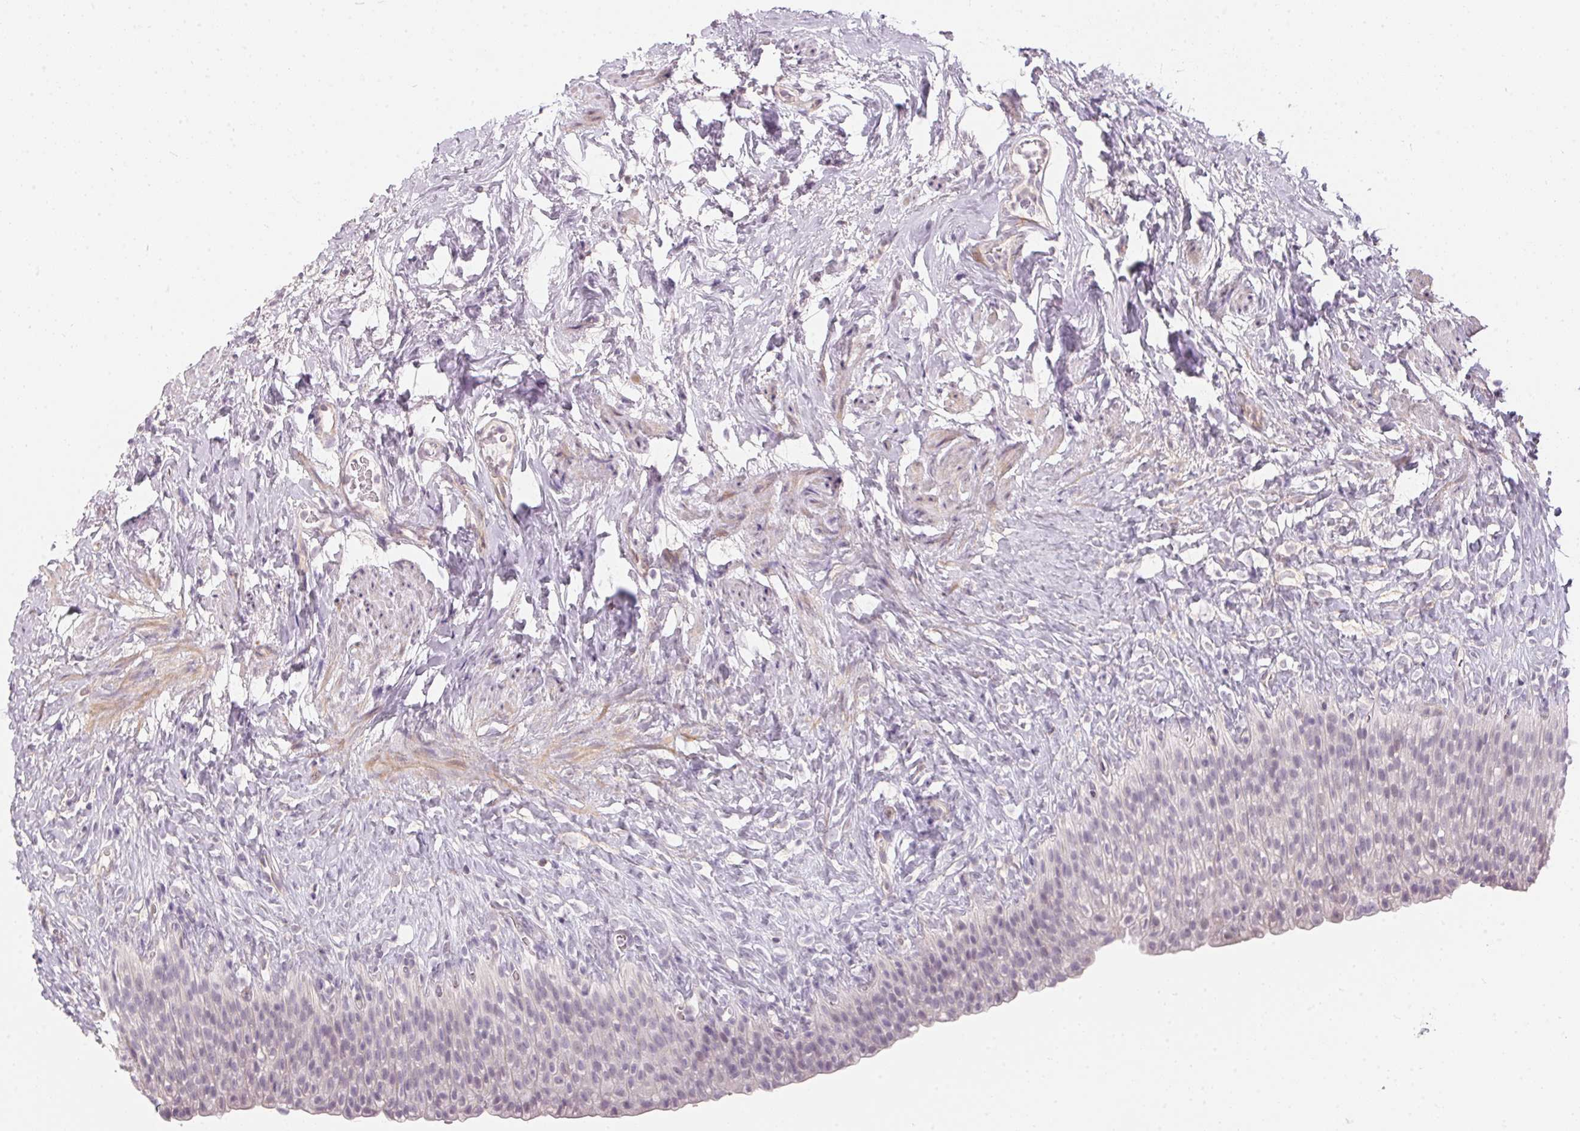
{"staining": {"intensity": "negative", "quantity": "none", "location": "none"}, "tissue": "urinary bladder", "cell_type": "Urothelial cells", "image_type": "normal", "snomed": [{"axis": "morphology", "description": "Normal tissue, NOS"}, {"axis": "topography", "description": "Urinary bladder"}, {"axis": "topography", "description": "Prostate"}], "caption": "A photomicrograph of urinary bladder stained for a protein reveals no brown staining in urothelial cells.", "gene": "GDAP1L1", "patient": {"sex": "male", "age": 76}}